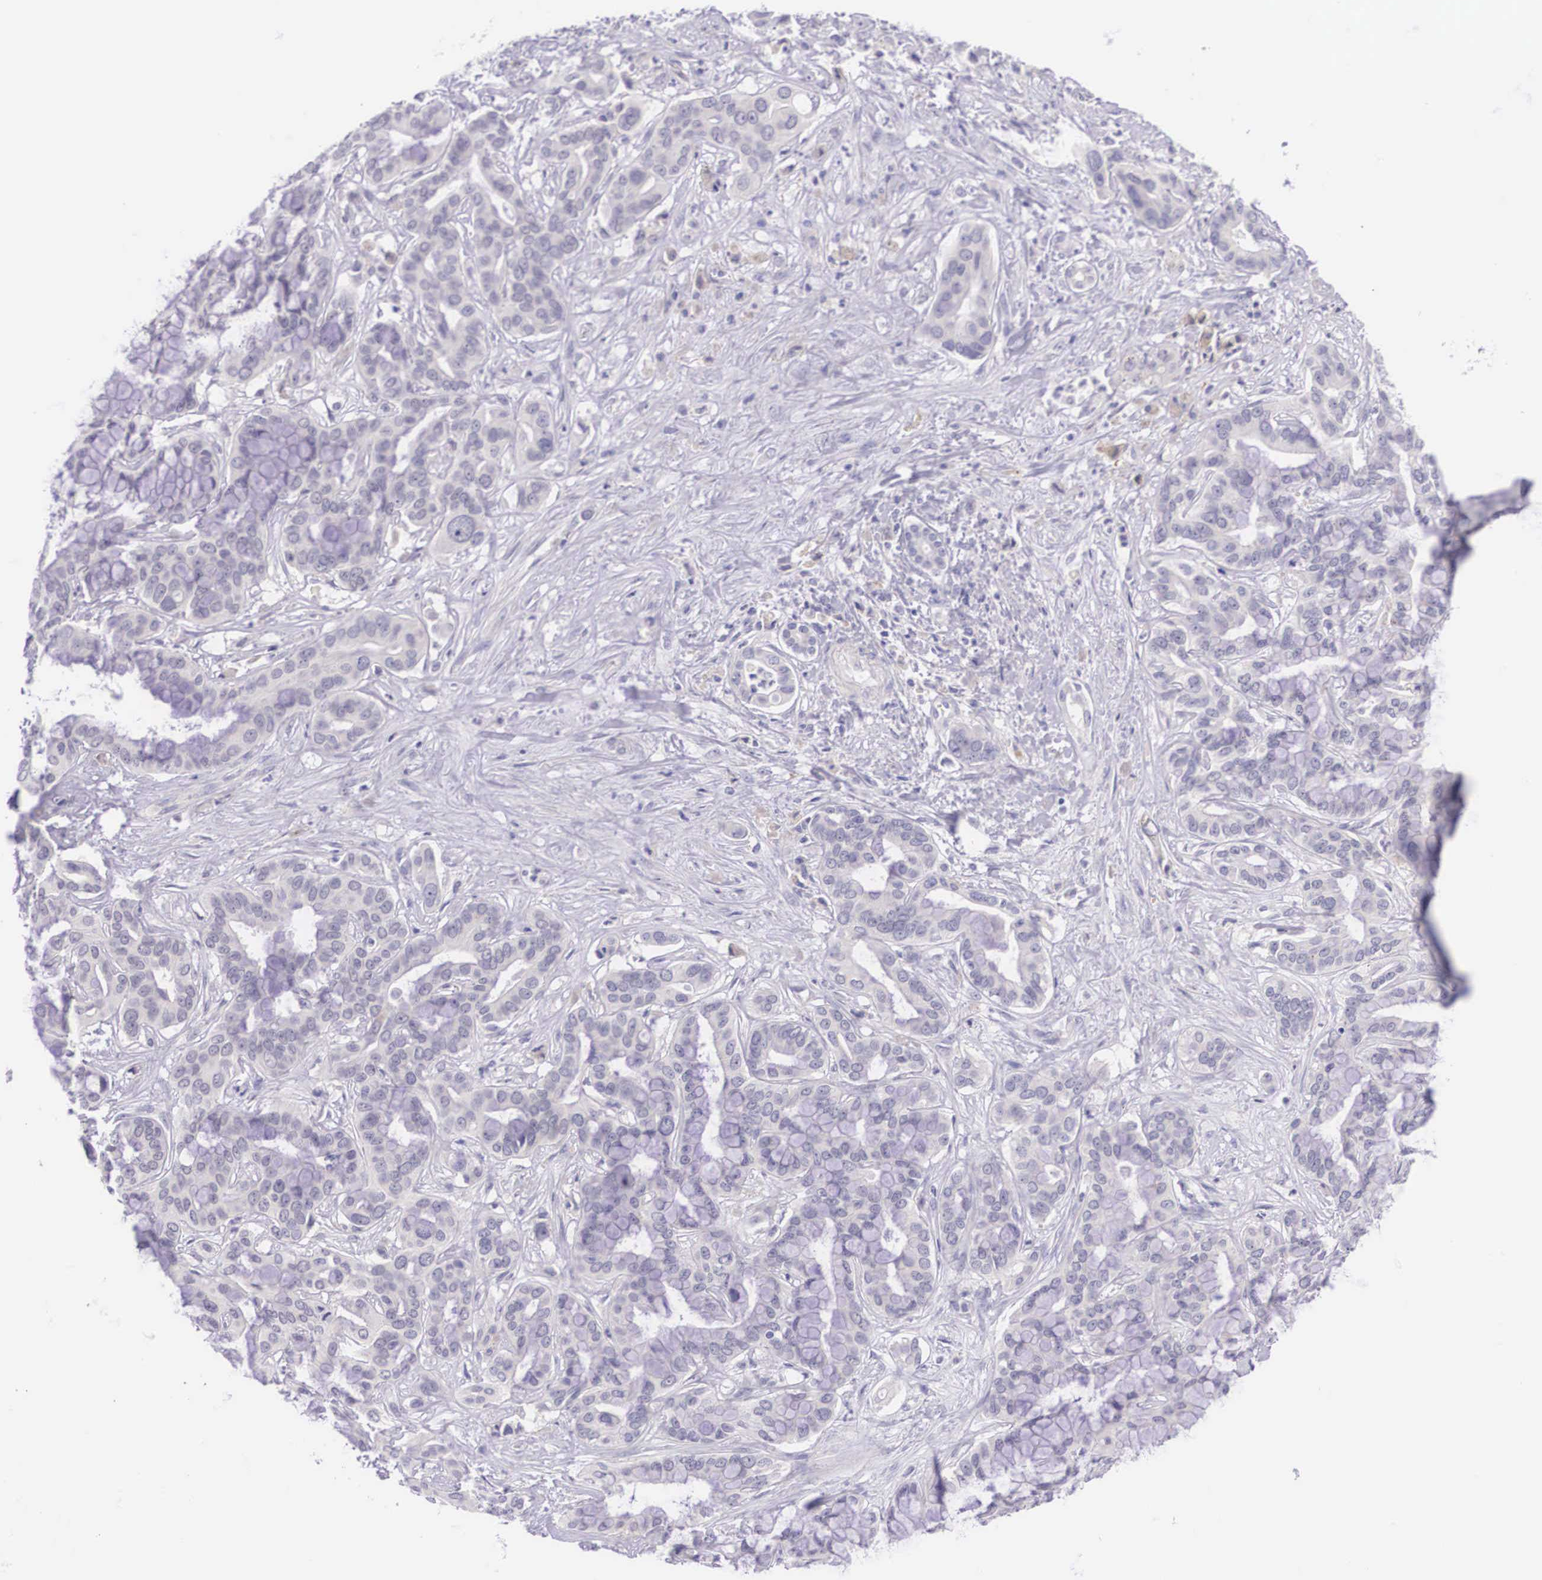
{"staining": {"intensity": "negative", "quantity": "none", "location": "none"}, "tissue": "liver cancer", "cell_type": "Tumor cells", "image_type": "cancer", "snomed": [{"axis": "morphology", "description": "Cholangiocarcinoma"}, {"axis": "topography", "description": "Liver"}], "caption": "Immunohistochemistry (IHC) micrograph of neoplastic tissue: human liver cholangiocarcinoma stained with DAB (3,3'-diaminobenzidine) shows no significant protein staining in tumor cells.", "gene": "BCL6", "patient": {"sex": "female", "age": 65}}